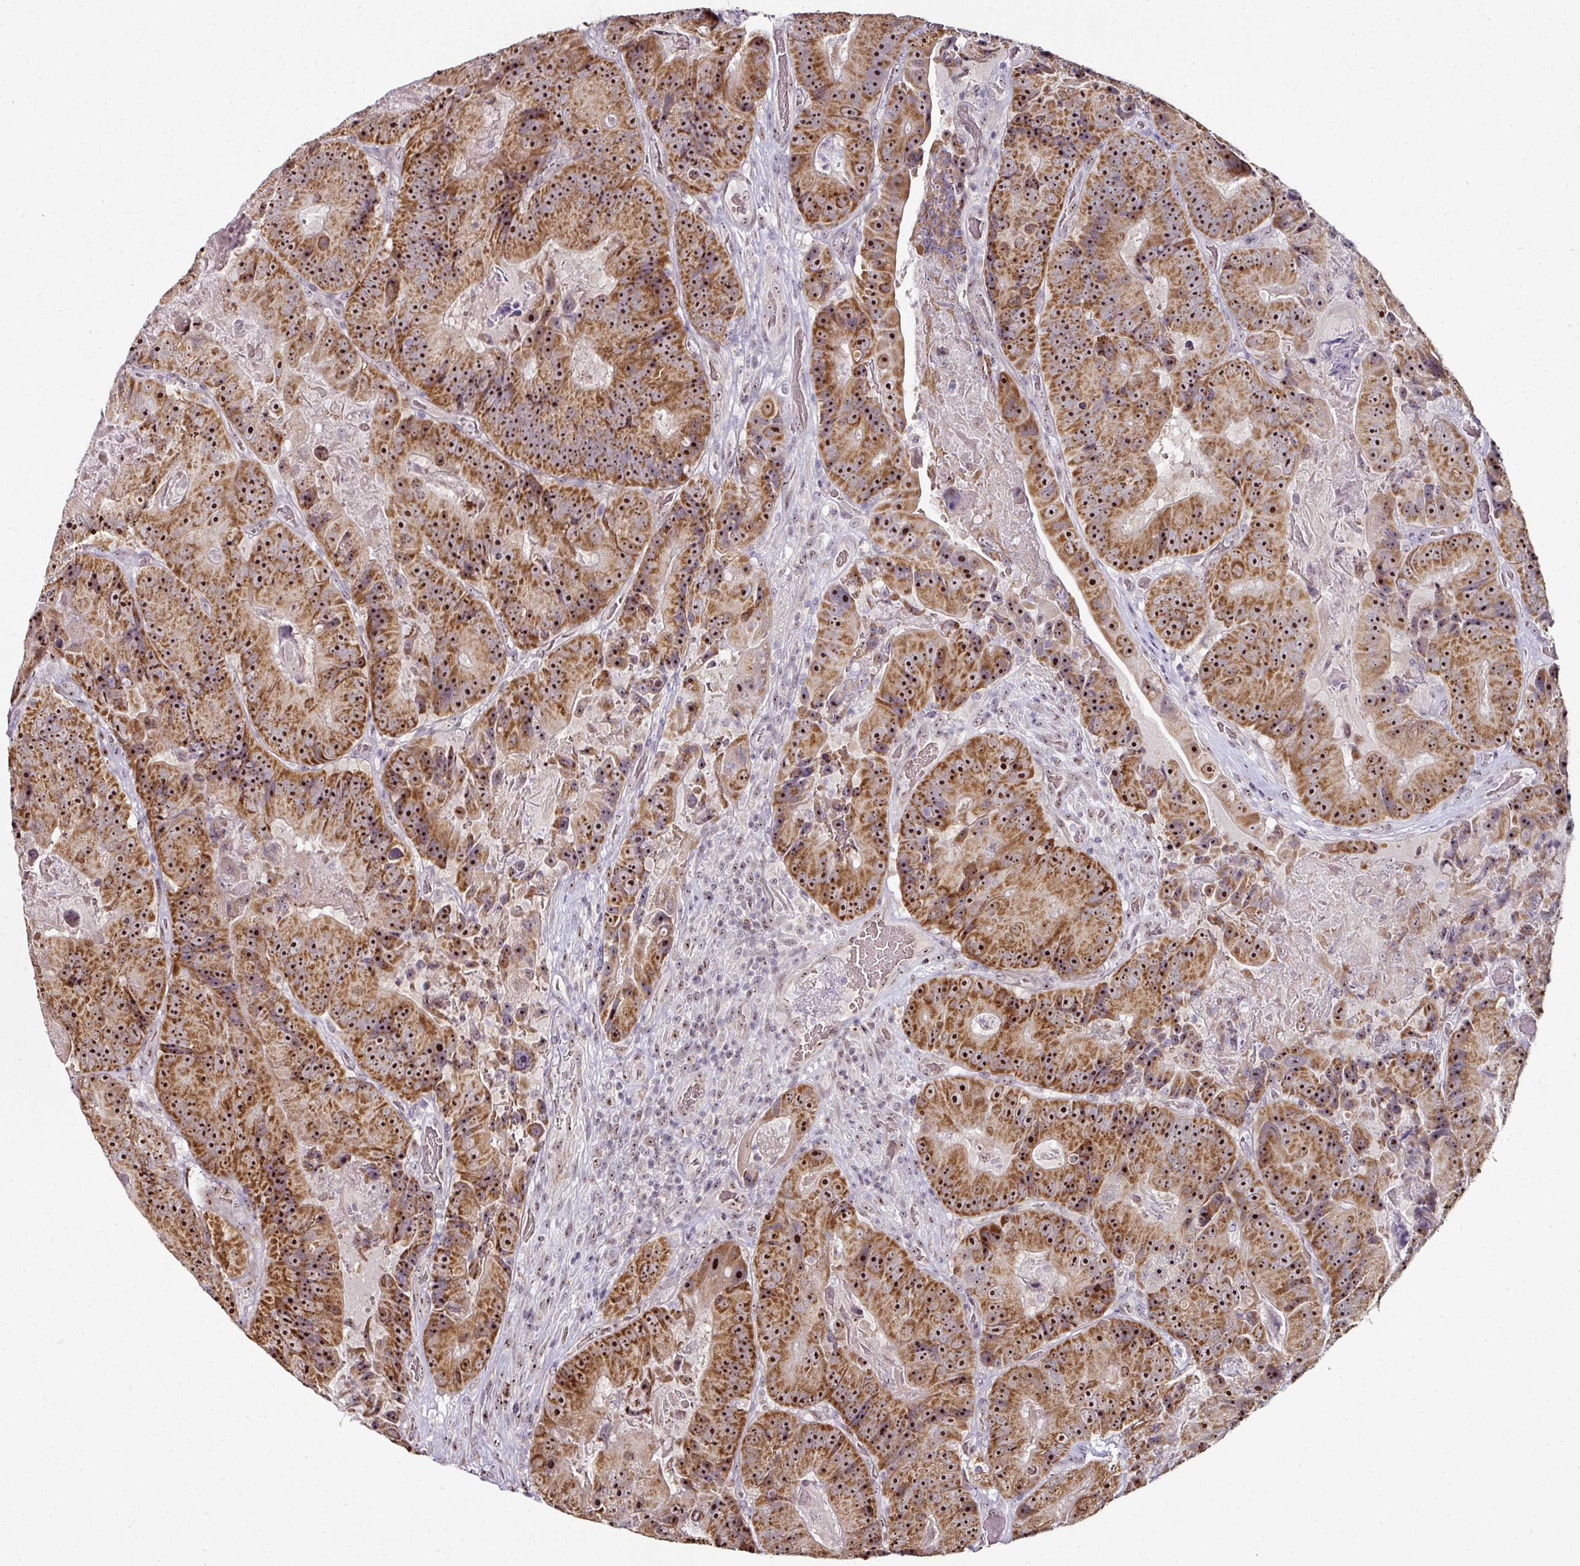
{"staining": {"intensity": "strong", "quantity": ">75%", "location": "cytoplasmic/membranous,nuclear"}, "tissue": "colorectal cancer", "cell_type": "Tumor cells", "image_type": "cancer", "snomed": [{"axis": "morphology", "description": "Adenocarcinoma, NOS"}, {"axis": "topography", "description": "Colon"}], "caption": "The image exhibits staining of colorectal cancer (adenocarcinoma), revealing strong cytoplasmic/membranous and nuclear protein staining (brown color) within tumor cells.", "gene": "NACC2", "patient": {"sex": "female", "age": 86}}